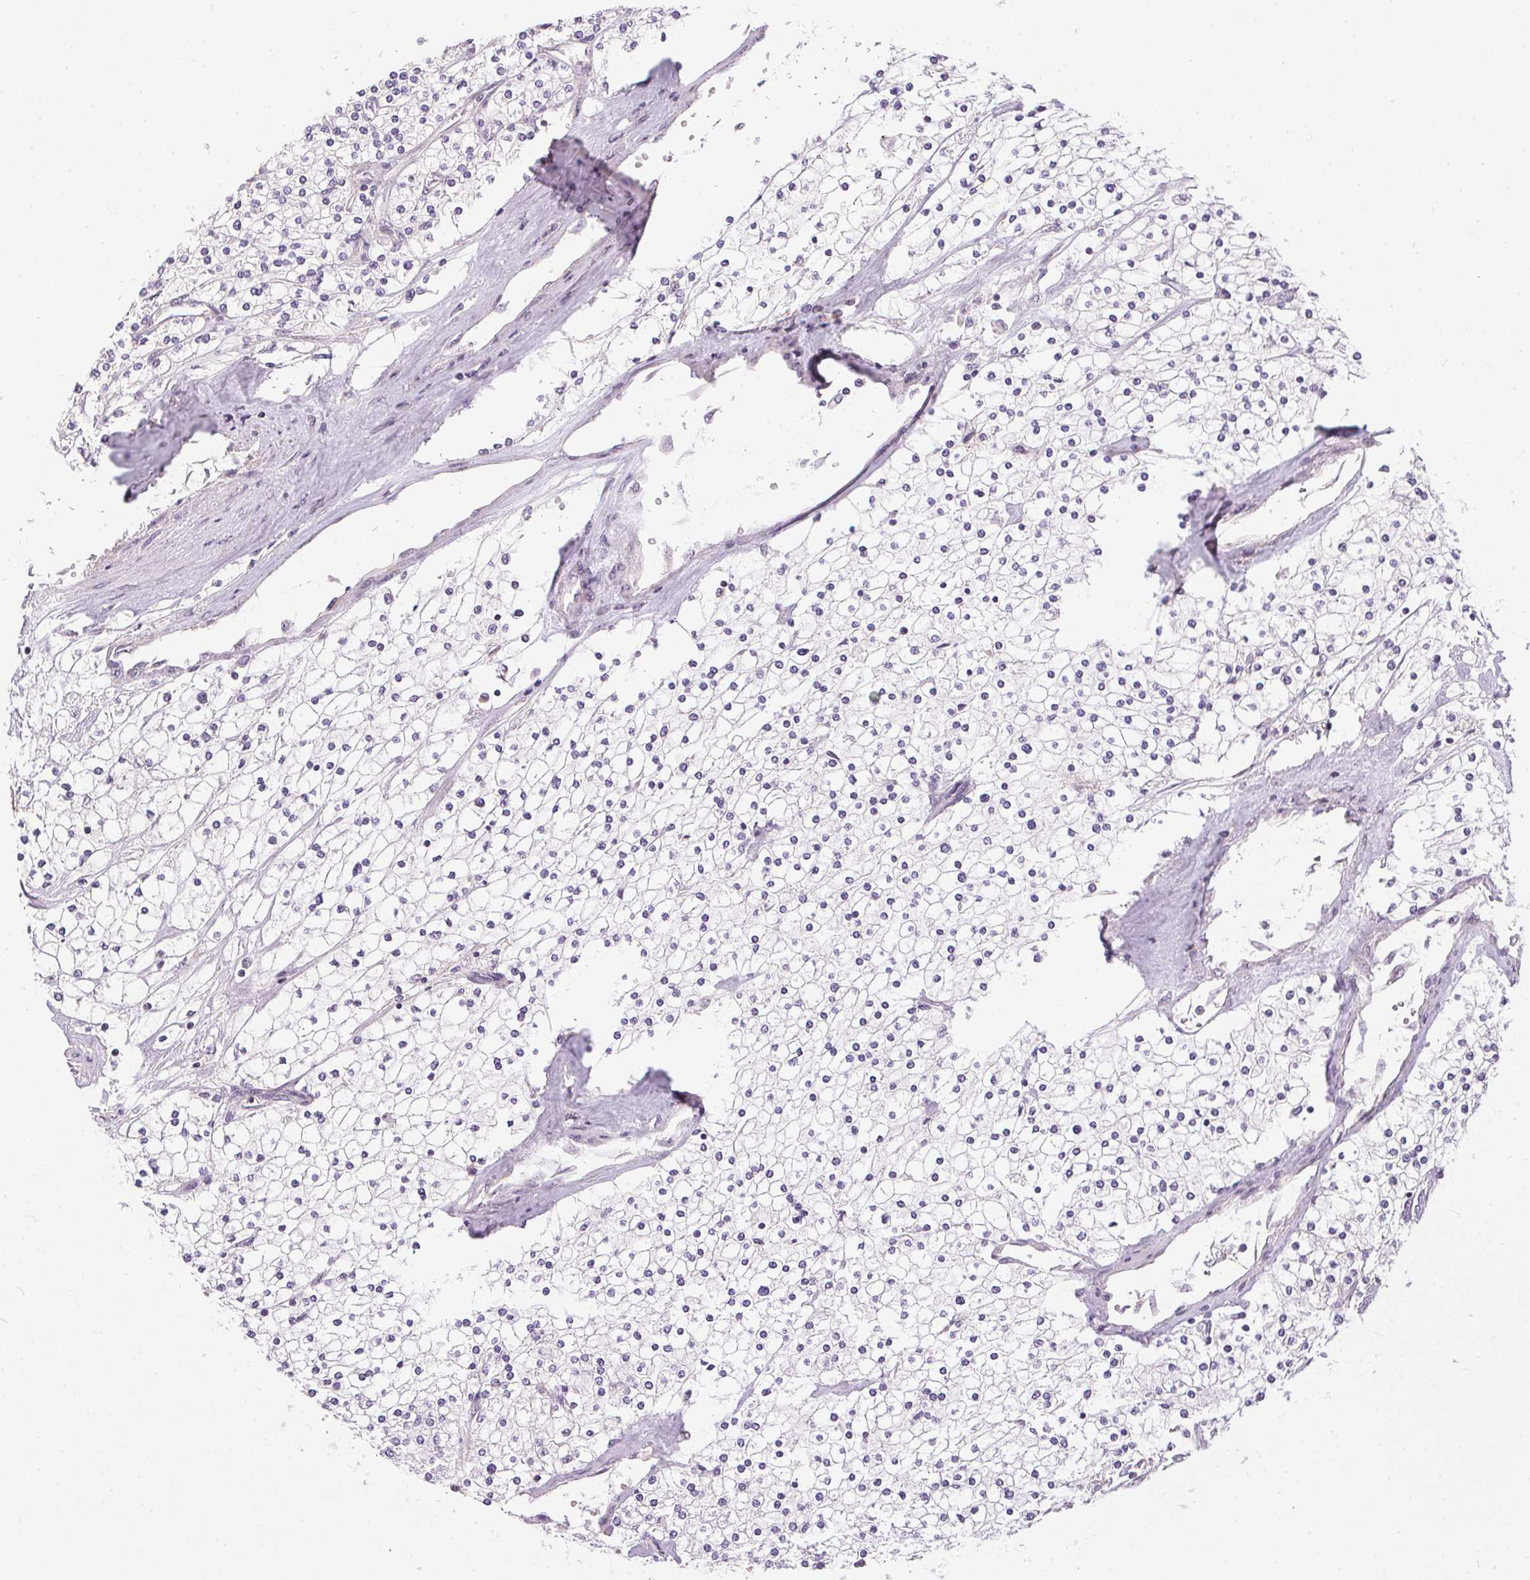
{"staining": {"intensity": "negative", "quantity": "none", "location": "none"}, "tissue": "renal cancer", "cell_type": "Tumor cells", "image_type": "cancer", "snomed": [{"axis": "morphology", "description": "Adenocarcinoma, NOS"}, {"axis": "topography", "description": "Kidney"}], "caption": "Immunohistochemistry photomicrograph of human adenocarcinoma (renal) stained for a protein (brown), which shows no staining in tumor cells.", "gene": "UNC13B", "patient": {"sex": "male", "age": 80}}